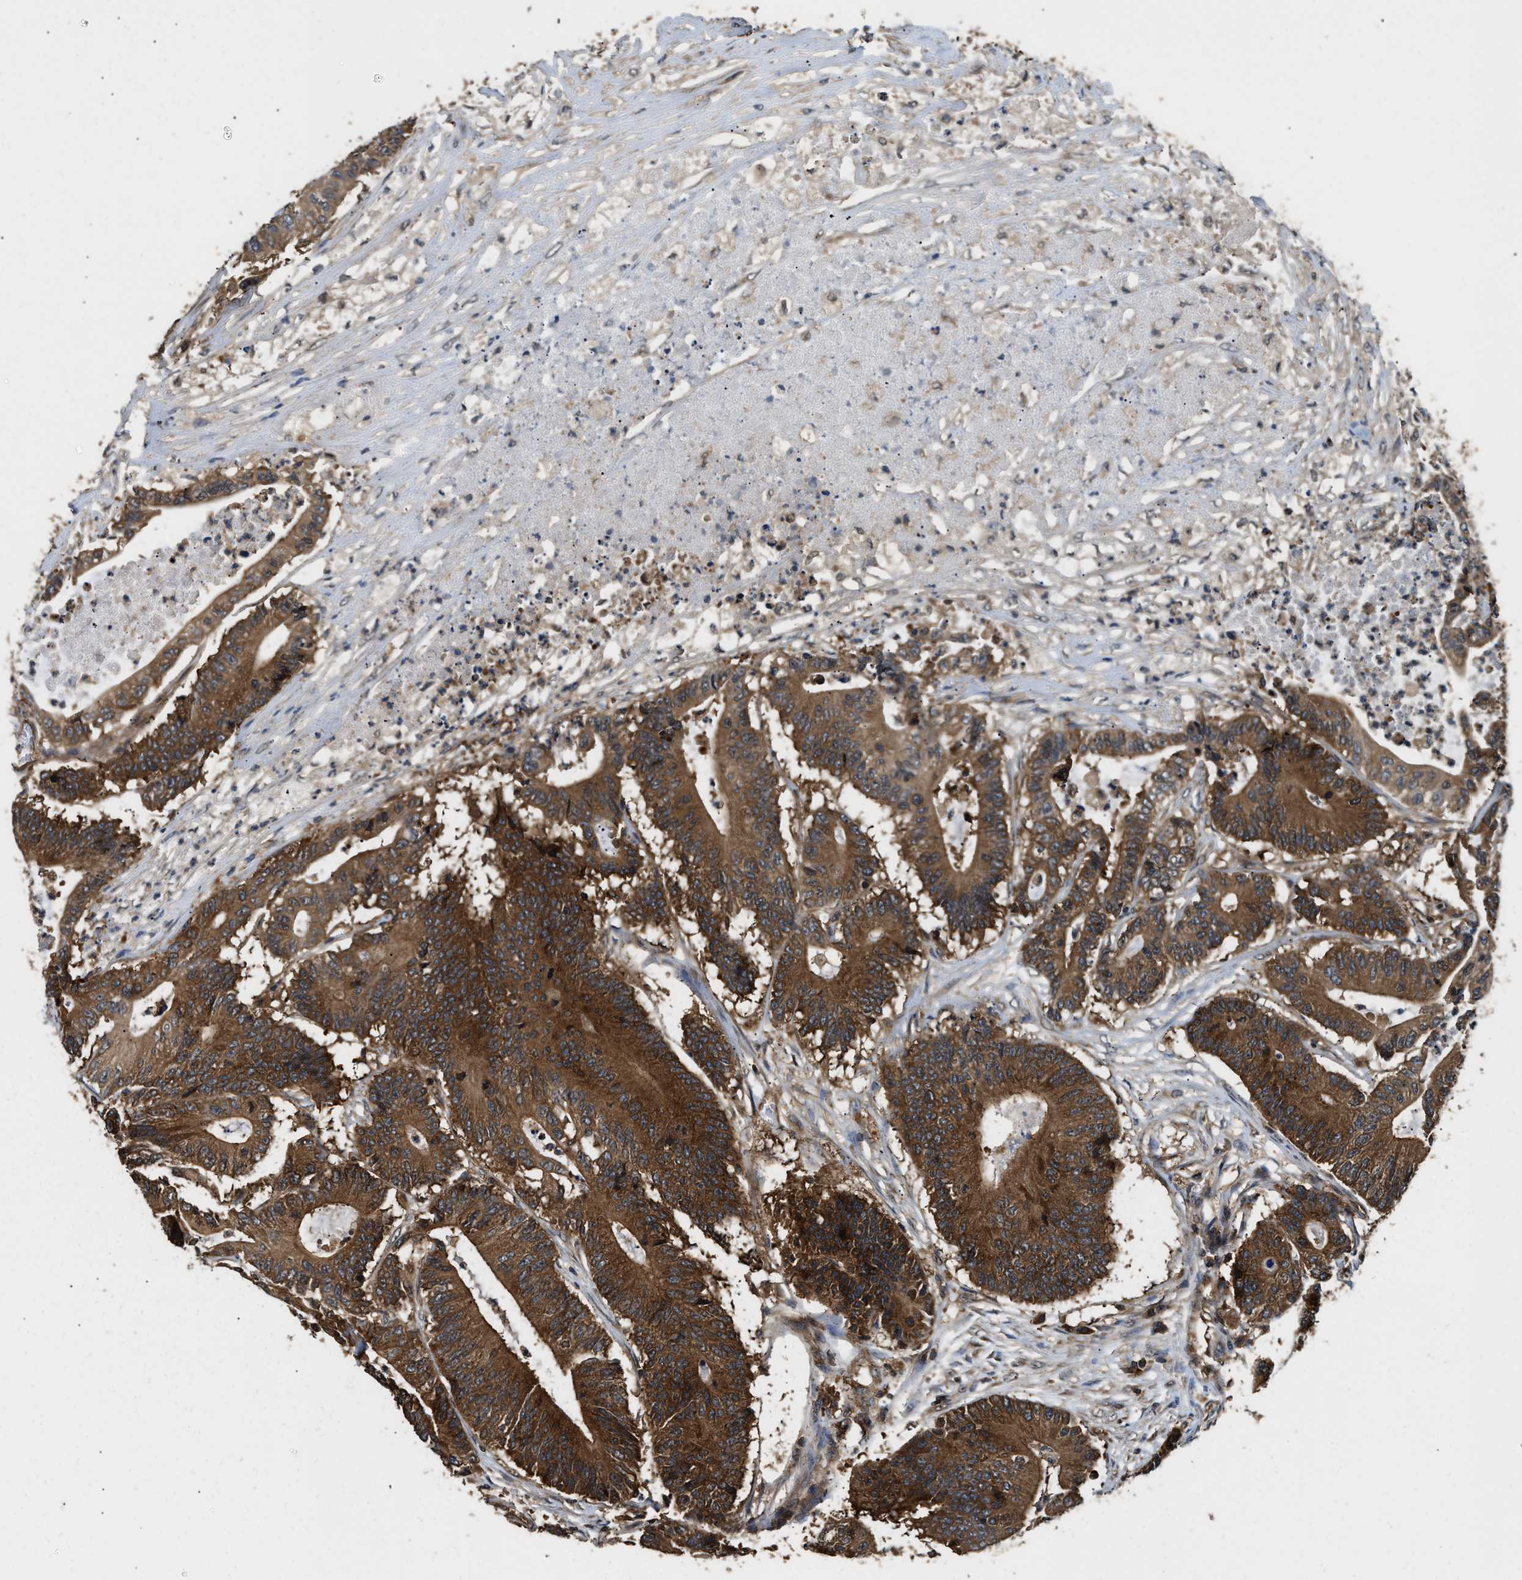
{"staining": {"intensity": "strong", "quantity": ">75%", "location": "cytoplasmic/membranous"}, "tissue": "colorectal cancer", "cell_type": "Tumor cells", "image_type": "cancer", "snomed": [{"axis": "morphology", "description": "Adenocarcinoma, NOS"}, {"axis": "topography", "description": "Colon"}], "caption": "IHC (DAB) staining of human adenocarcinoma (colorectal) shows strong cytoplasmic/membranous protein staining in about >75% of tumor cells. (Brightfield microscopy of DAB IHC at high magnification).", "gene": "DNAJC2", "patient": {"sex": "female", "age": 84}}